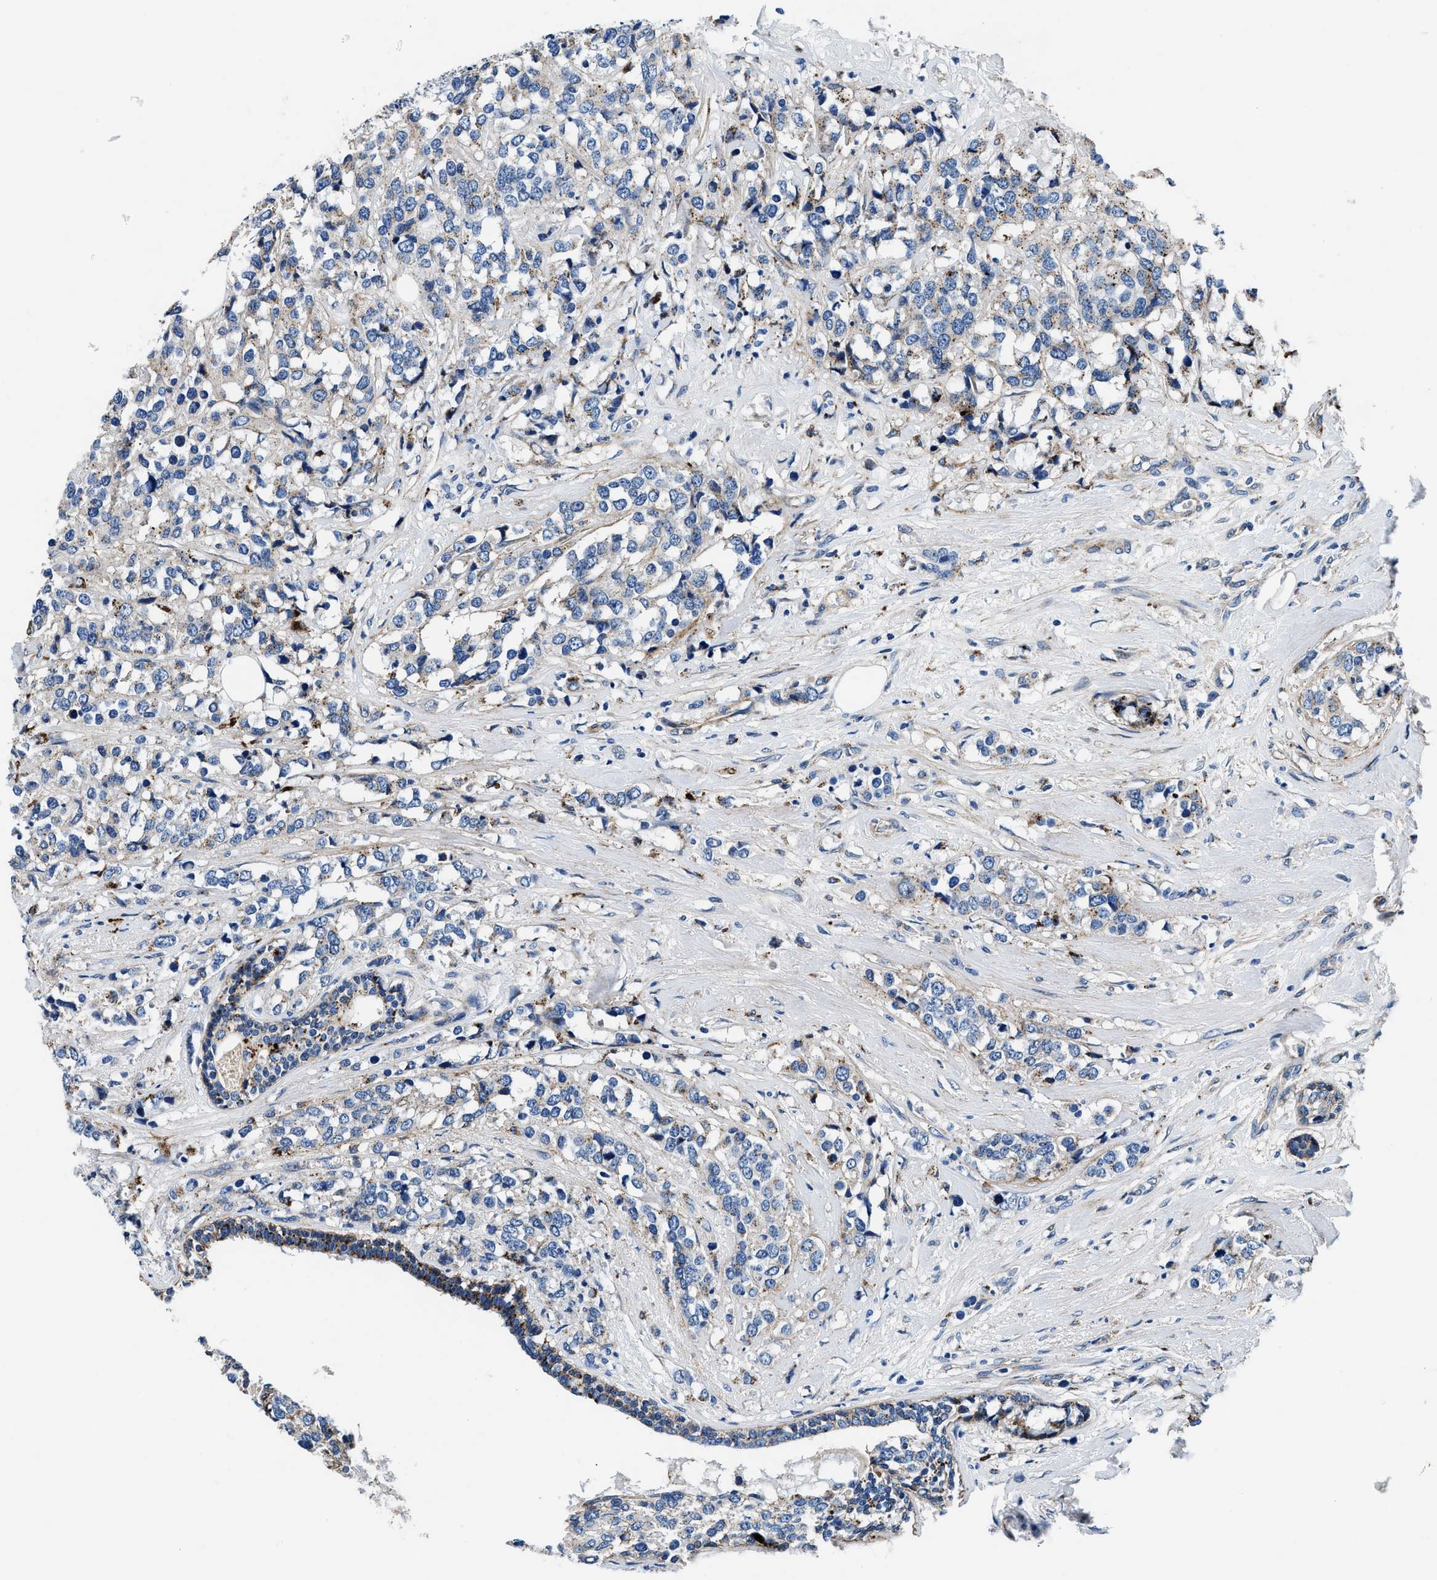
{"staining": {"intensity": "weak", "quantity": "<25%", "location": "cytoplasmic/membranous"}, "tissue": "breast cancer", "cell_type": "Tumor cells", "image_type": "cancer", "snomed": [{"axis": "morphology", "description": "Lobular carcinoma"}, {"axis": "topography", "description": "Breast"}], "caption": "This is a image of immunohistochemistry (IHC) staining of breast cancer (lobular carcinoma), which shows no staining in tumor cells.", "gene": "DAG1", "patient": {"sex": "female", "age": 59}}